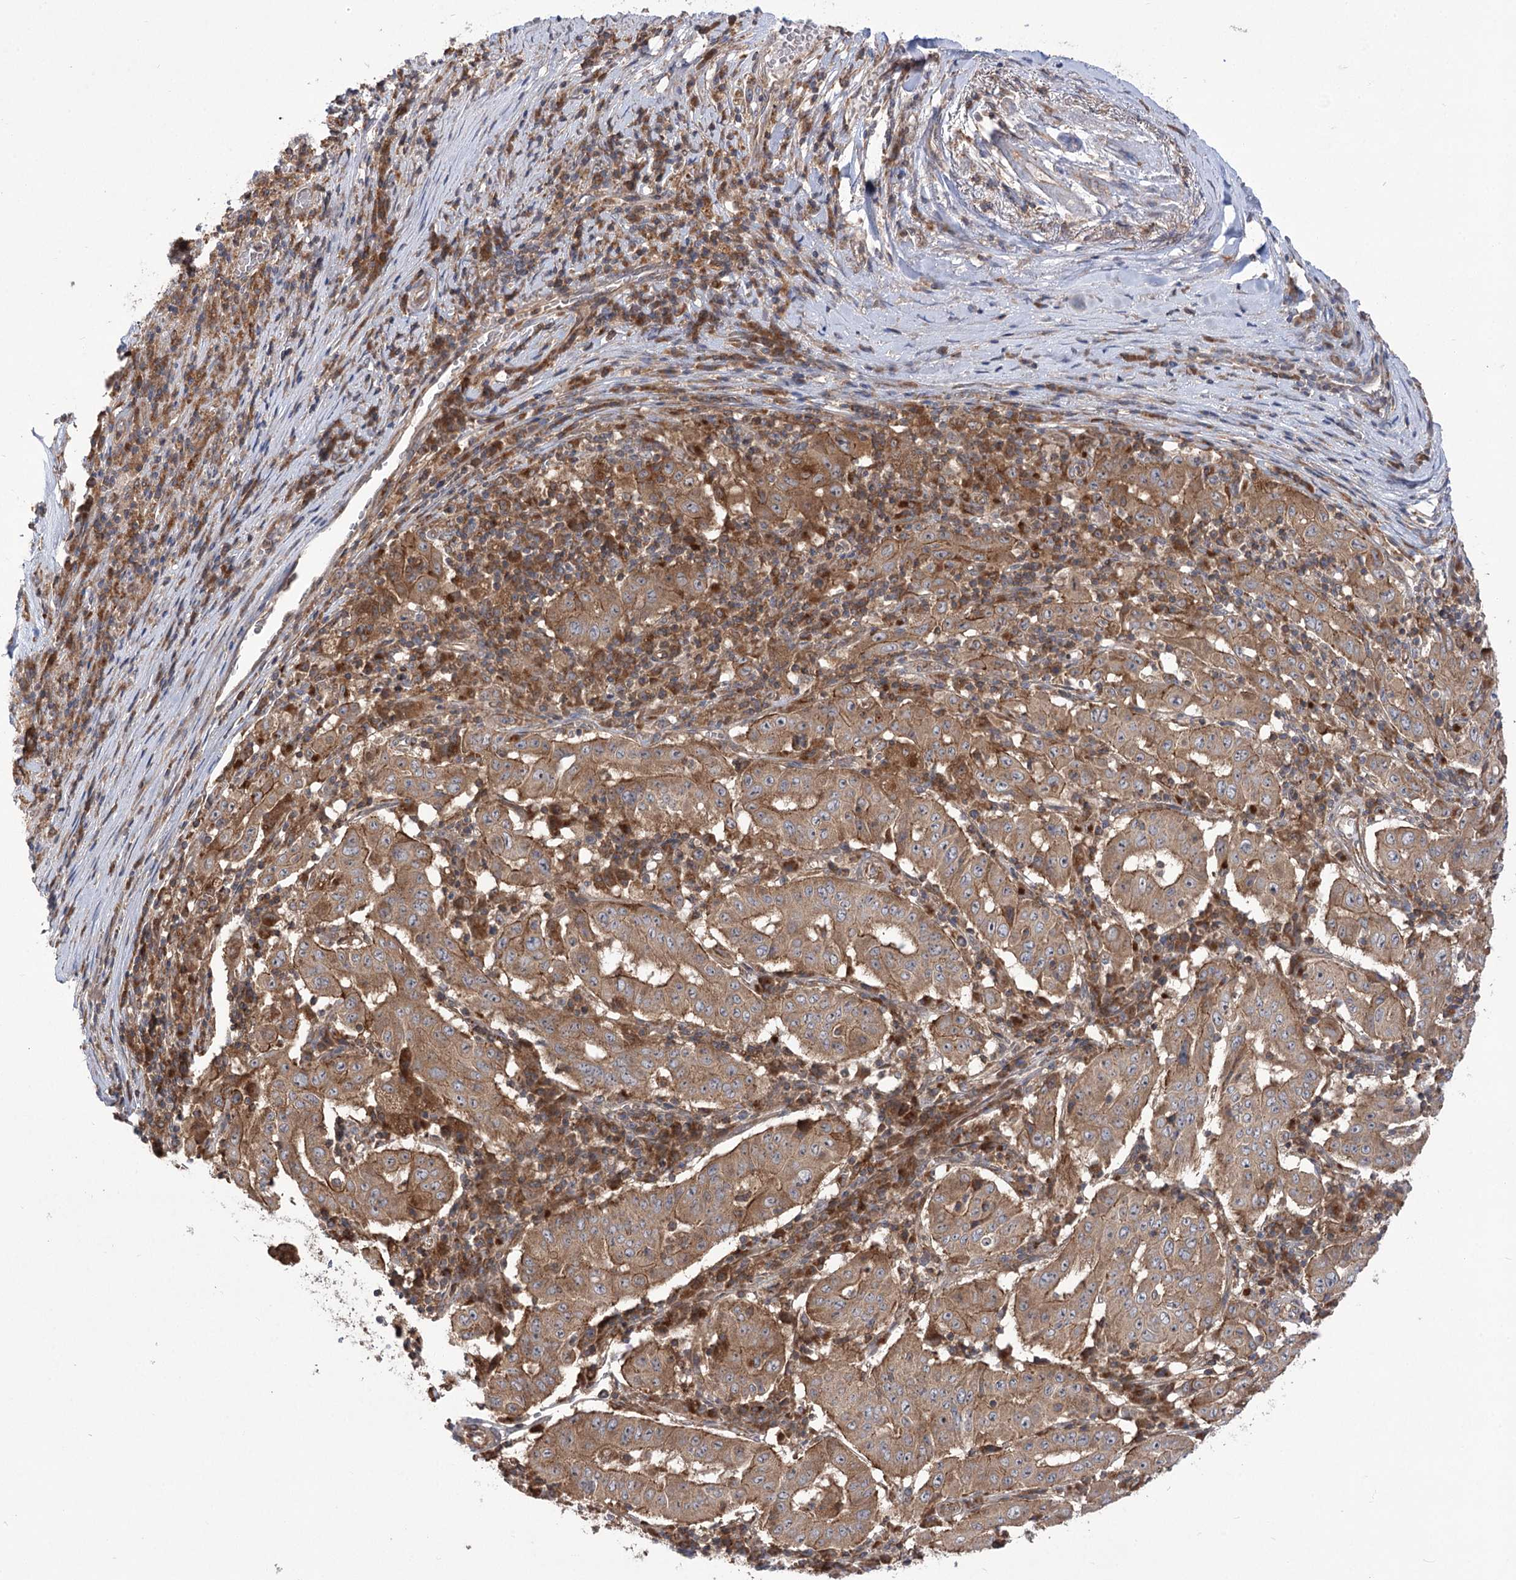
{"staining": {"intensity": "moderate", "quantity": ">75%", "location": "cytoplasmic/membranous"}, "tissue": "pancreatic cancer", "cell_type": "Tumor cells", "image_type": "cancer", "snomed": [{"axis": "morphology", "description": "Adenocarcinoma, NOS"}, {"axis": "topography", "description": "Pancreas"}], "caption": "Pancreatic adenocarcinoma tissue exhibits moderate cytoplasmic/membranous positivity in about >75% of tumor cells, visualized by immunohistochemistry.", "gene": "VPS37B", "patient": {"sex": "male", "age": 63}}